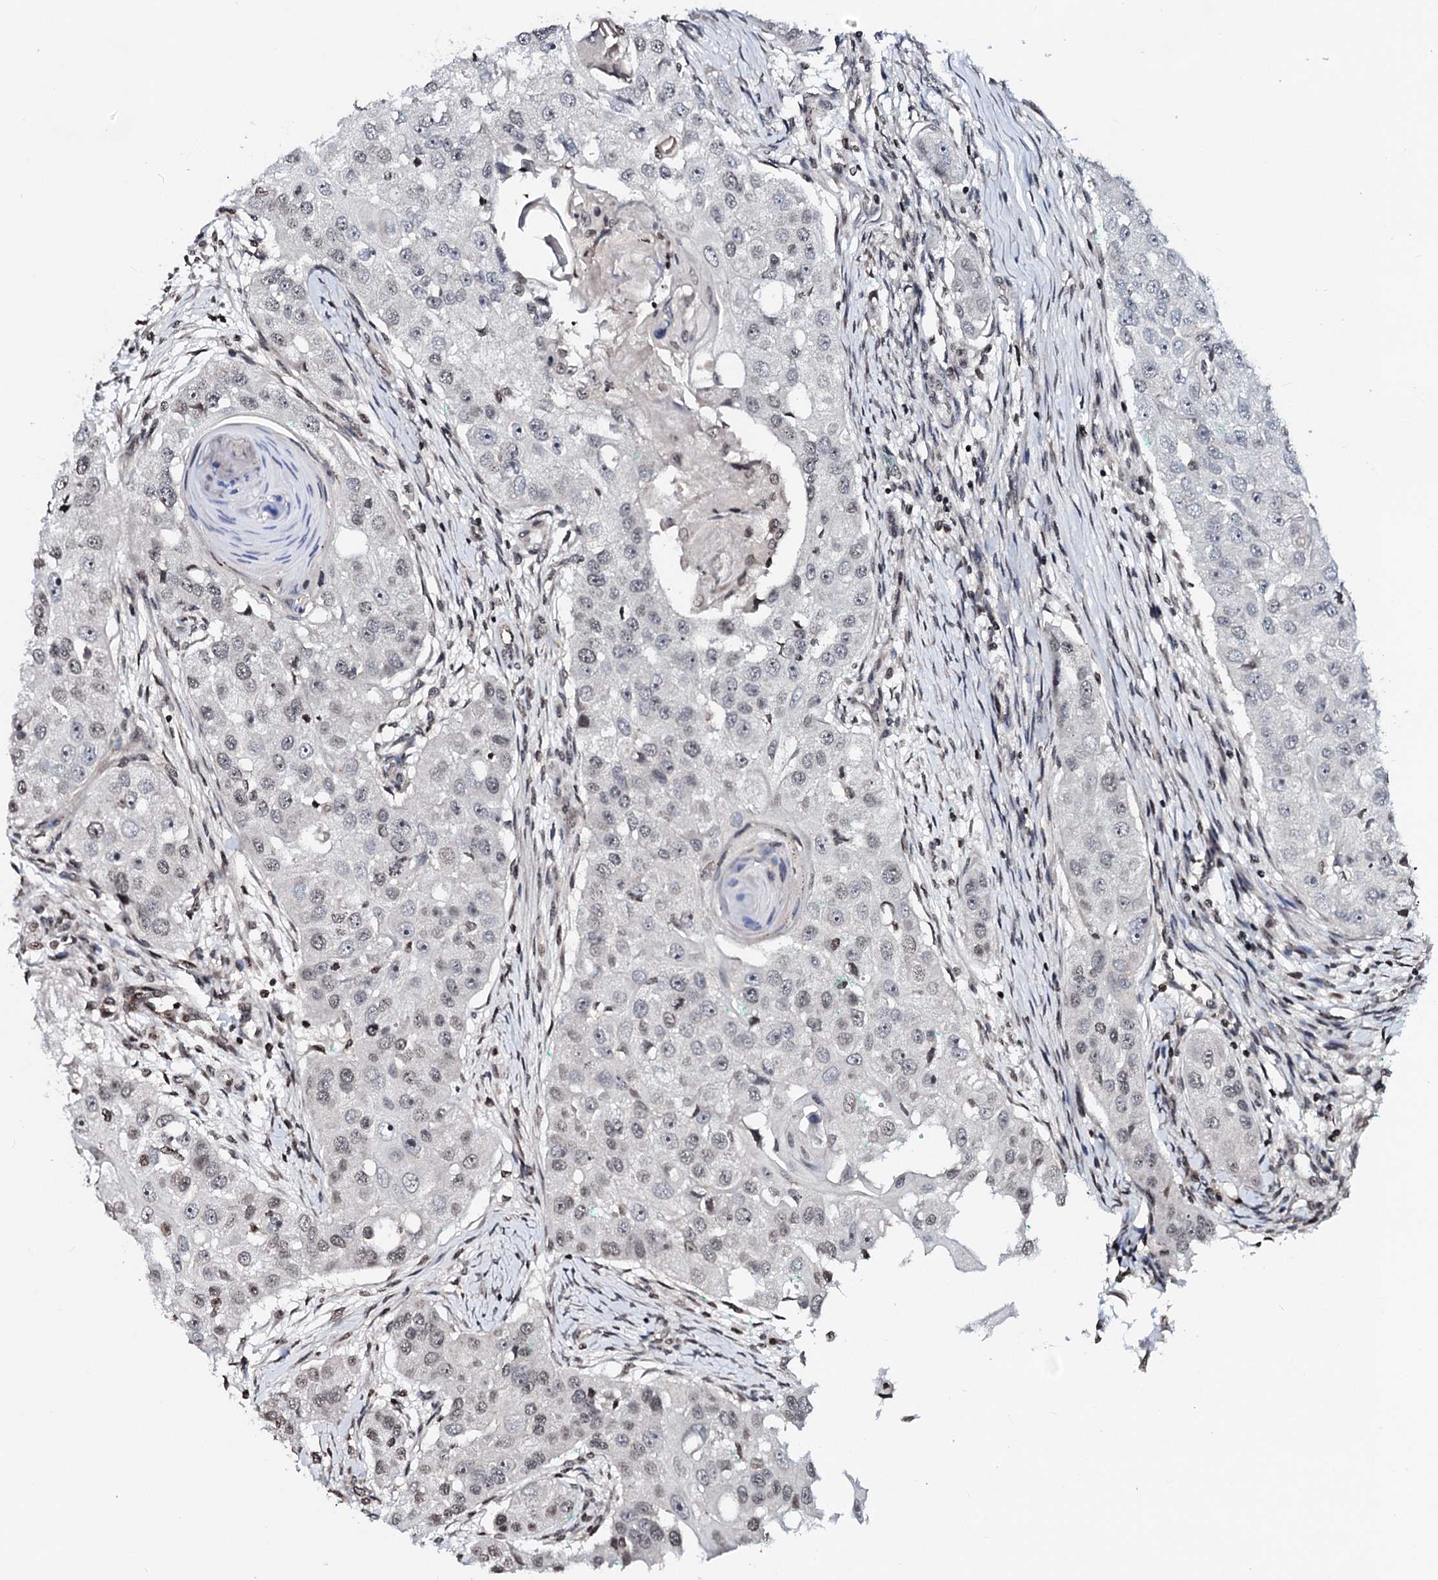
{"staining": {"intensity": "weak", "quantity": "<25%", "location": "nuclear"}, "tissue": "head and neck cancer", "cell_type": "Tumor cells", "image_type": "cancer", "snomed": [{"axis": "morphology", "description": "Normal tissue, NOS"}, {"axis": "morphology", "description": "Squamous cell carcinoma, NOS"}, {"axis": "topography", "description": "Skeletal muscle"}, {"axis": "topography", "description": "Head-Neck"}], "caption": "Protein analysis of head and neck cancer exhibits no significant expression in tumor cells.", "gene": "LSM11", "patient": {"sex": "male", "age": 51}}